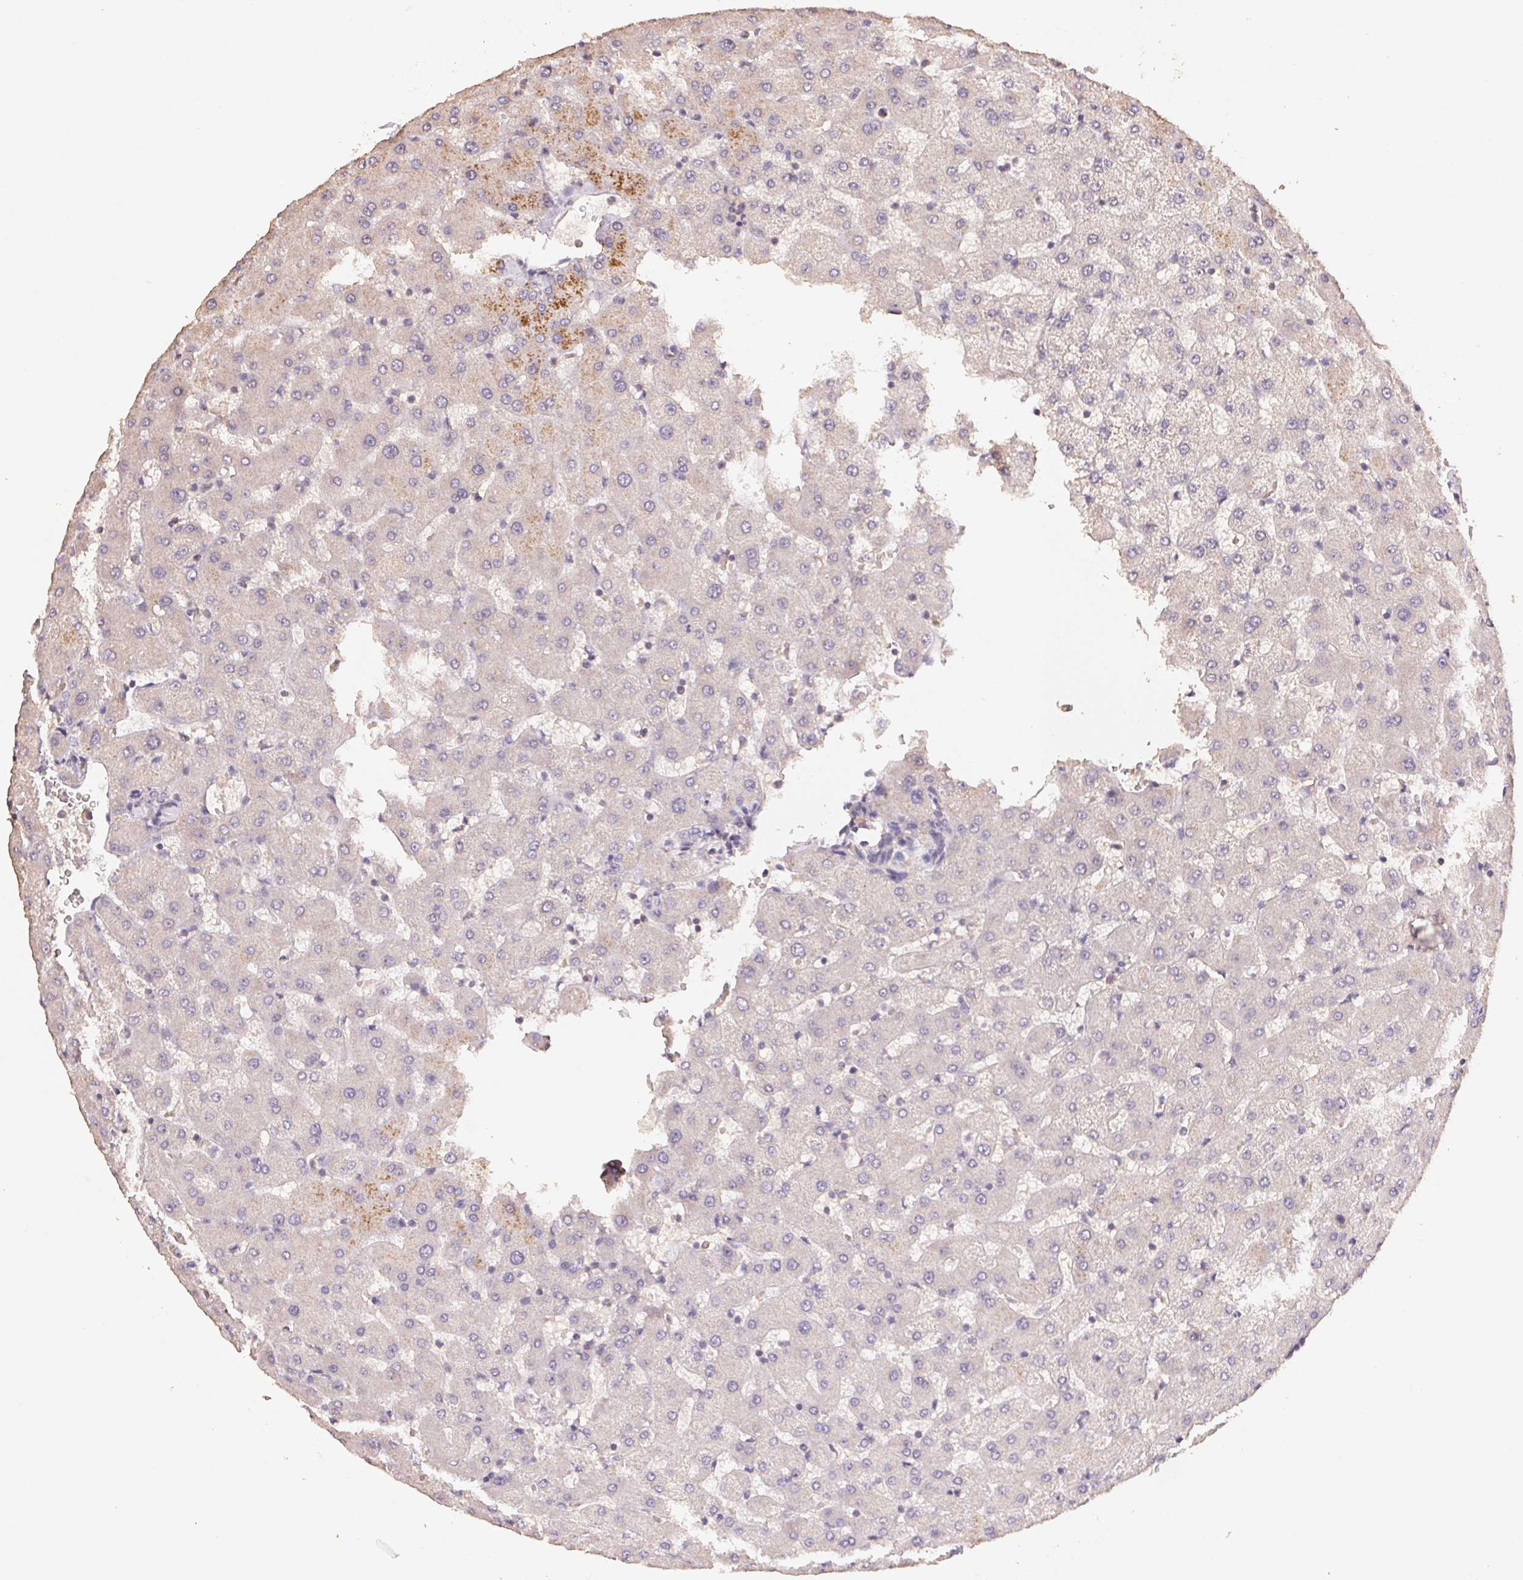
{"staining": {"intensity": "negative", "quantity": "none", "location": "none"}, "tissue": "liver", "cell_type": "Cholangiocytes", "image_type": "normal", "snomed": [{"axis": "morphology", "description": "Normal tissue, NOS"}, {"axis": "topography", "description": "Liver"}], "caption": "An immunohistochemistry micrograph of benign liver is shown. There is no staining in cholangiocytes of liver.", "gene": "CENPF", "patient": {"sex": "female", "age": 63}}